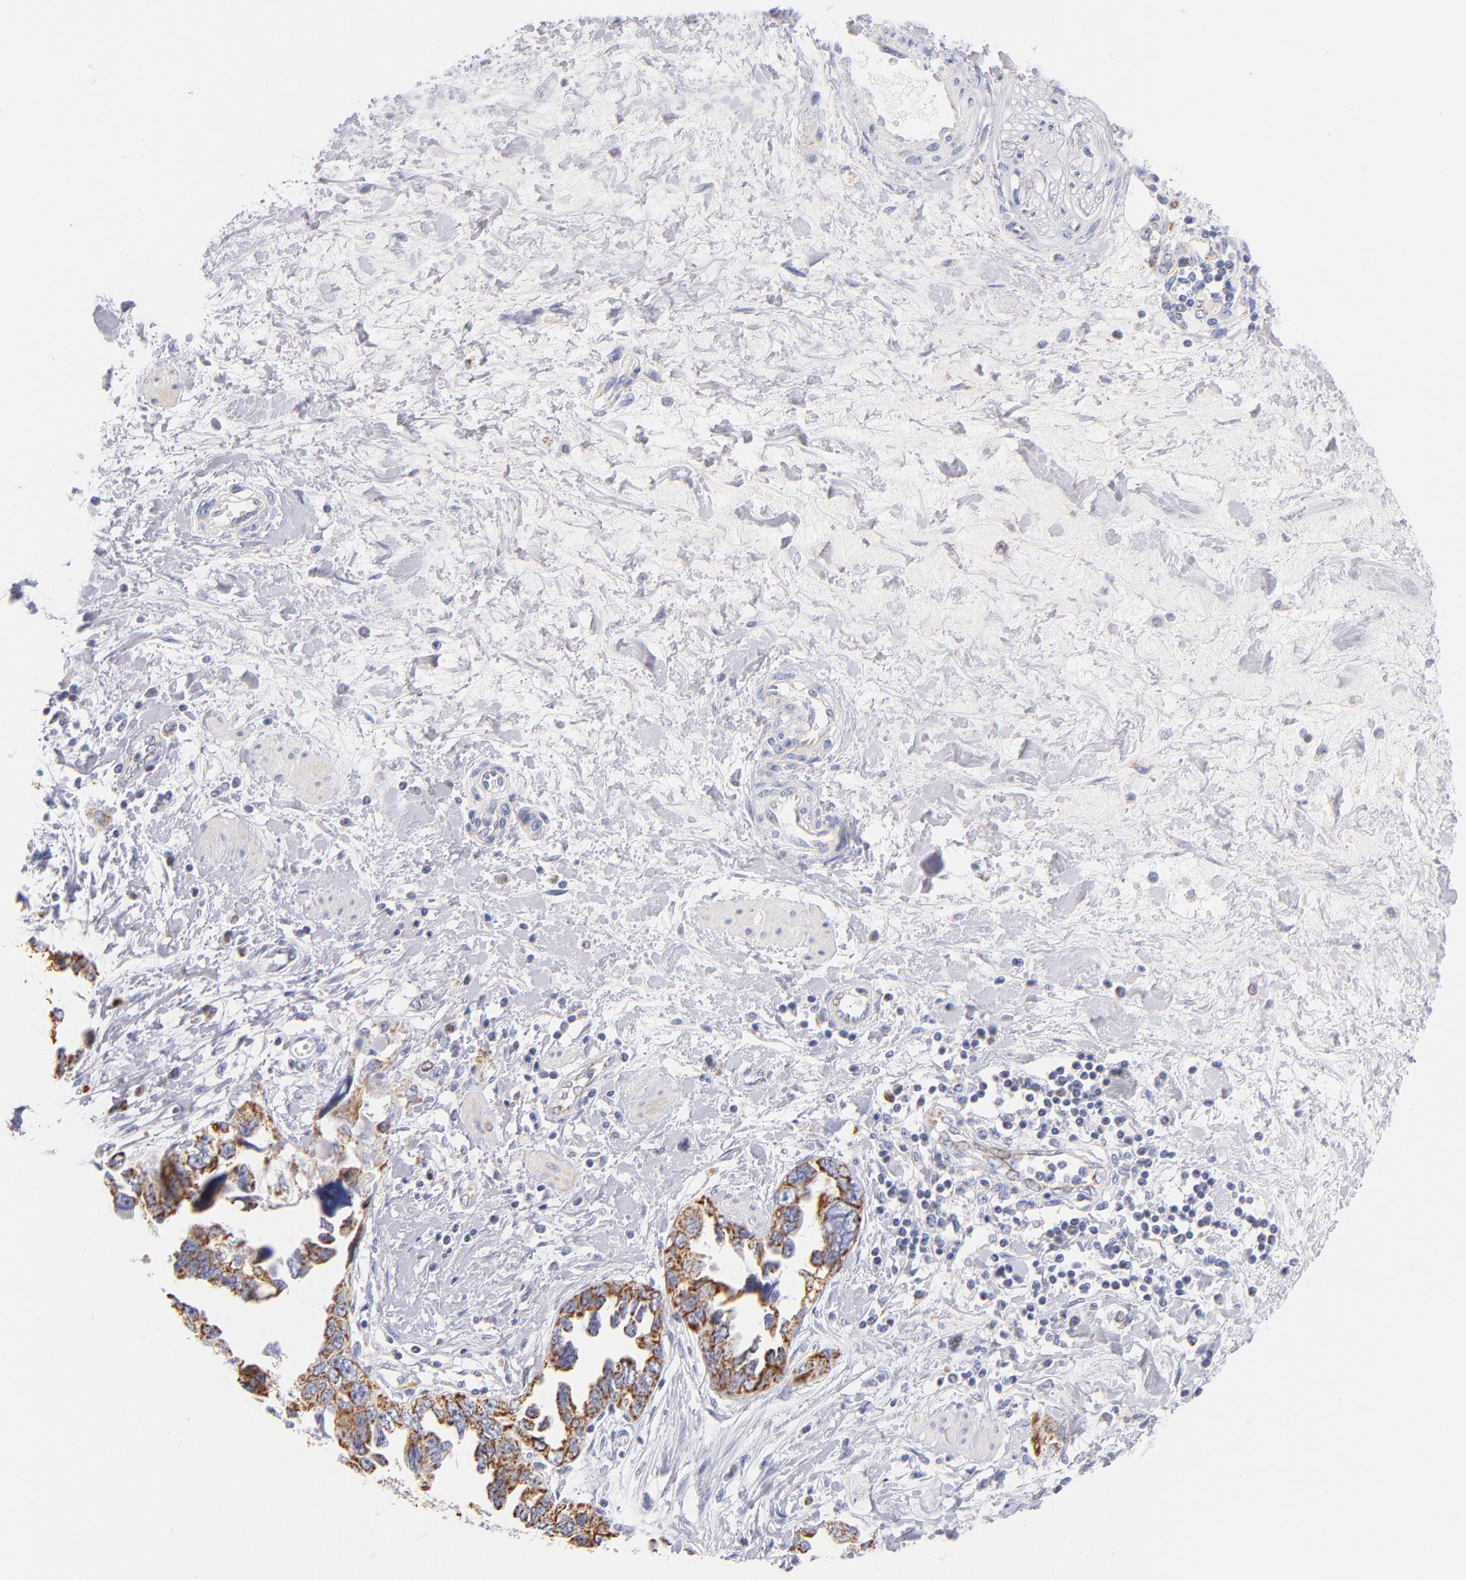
{"staining": {"intensity": "moderate", "quantity": ">75%", "location": "cytoplasmic/membranous"}, "tissue": "ovarian cancer", "cell_type": "Tumor cells", "image_type": "cancer", "snomed": [{"axis": "morphology", "description": "Cystadenocarcinoma, serous, NOS"}, {"axis": "topography", "description": "Ovary"}], "caption": "Human ovarian serous cystadenocarcinoma stained with a brown dye displays moderate cytoplasmic/membranous positive positivity in about >75% of tumor cells.", "gene": "AIFM1", "patient": {"sex": "female", "age": 63}}